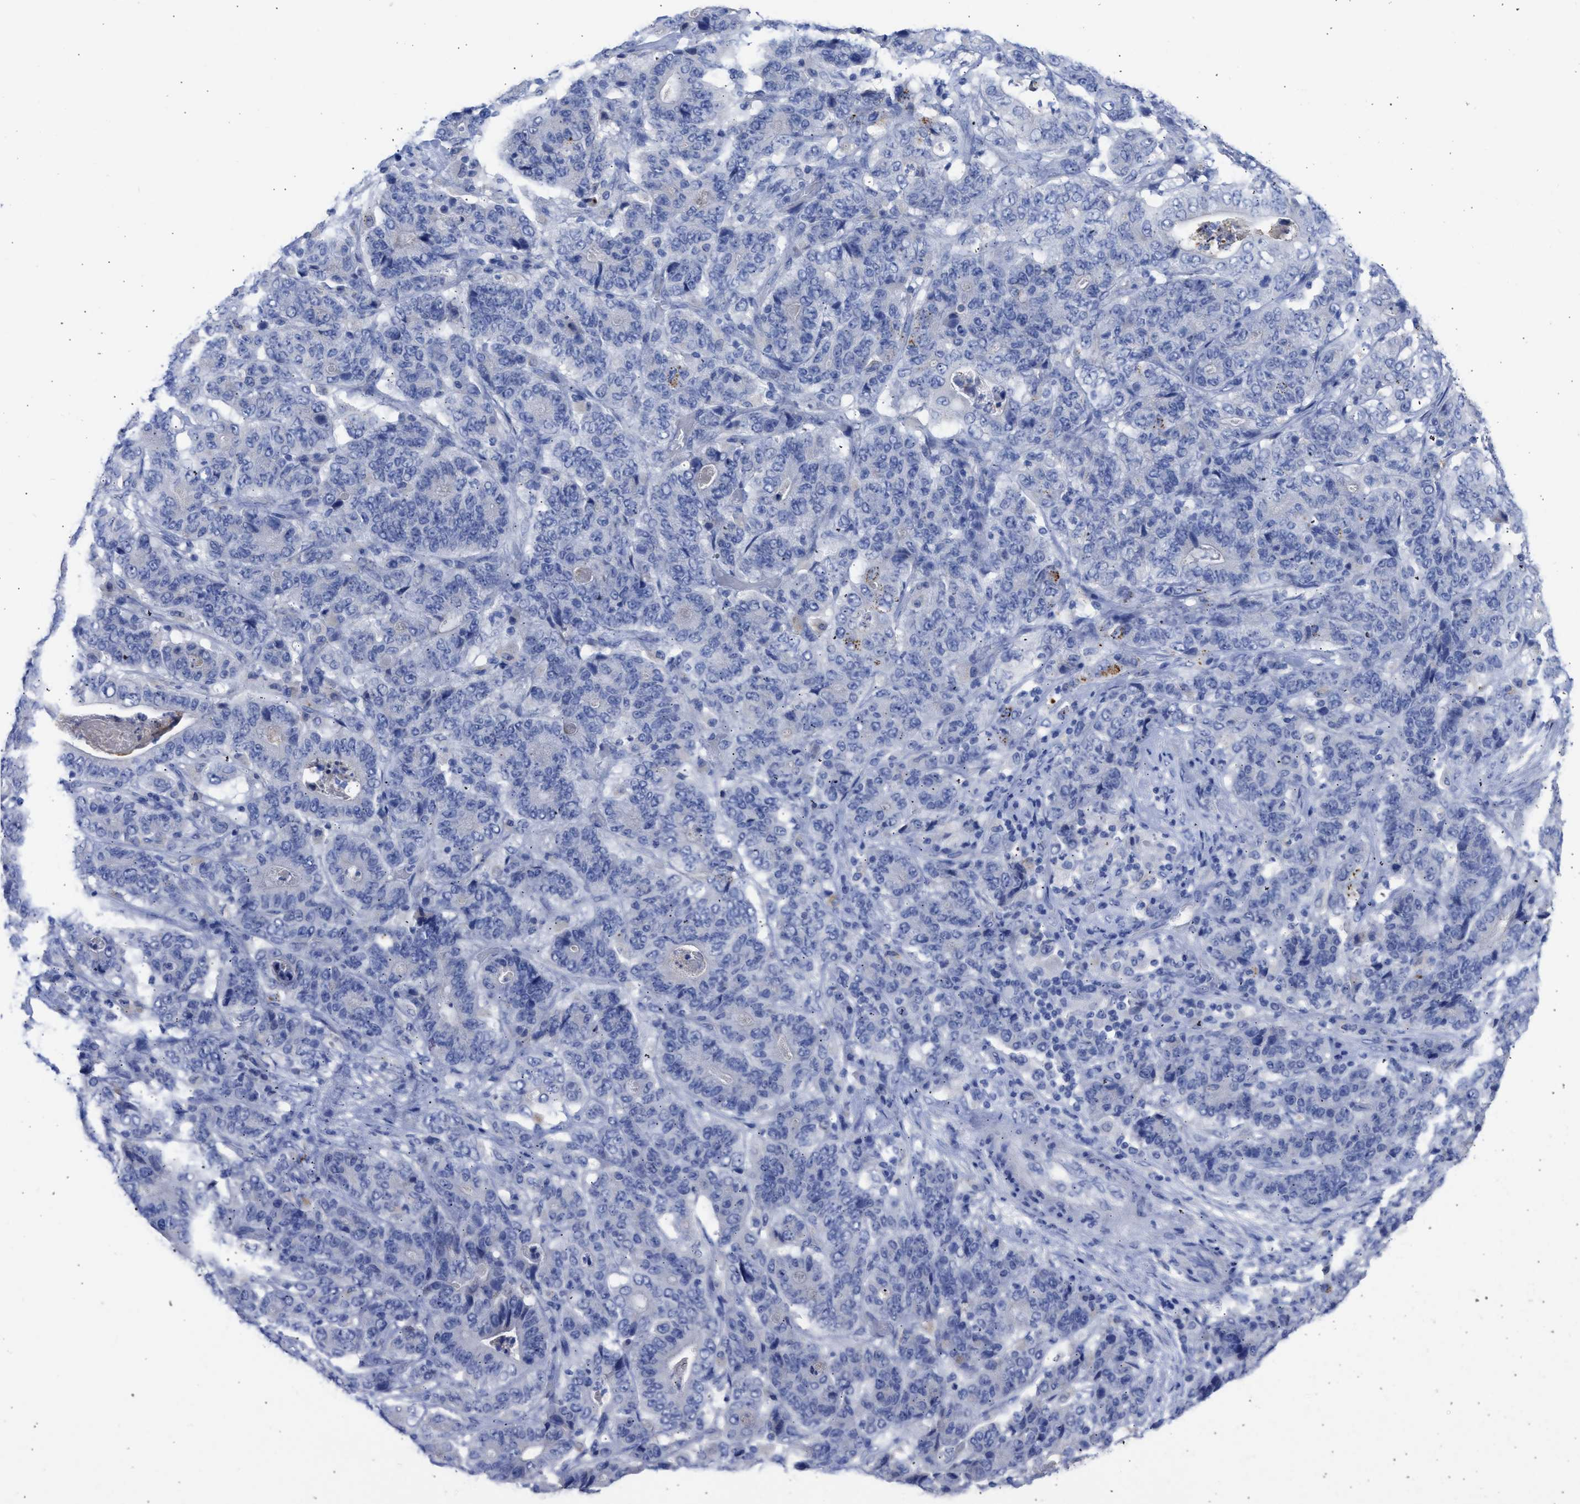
{"staining": {"intensity": "negative", "quantity": "none", "location": "none"}, "tissue": "stomach cancer", "cell_type": "Tumor cells", "image_type": "cancer", "snomed": [{"axis": "morphology", "description": "Adenocarcinoma, NOS"}, {"axis": "topography", "description": "Stomach"}], "caption": "A histopathology image of human stomach cancer (adenocarcinoma) is negative for staining in tumor cells. The staining is performed using DAB (3,3'-diaminobenzidine) brown chromogen with nuclei counter-stained in using hematoxylin.", "gene": "RSPH1", "patient": {"sex": "female", "age": 73}}